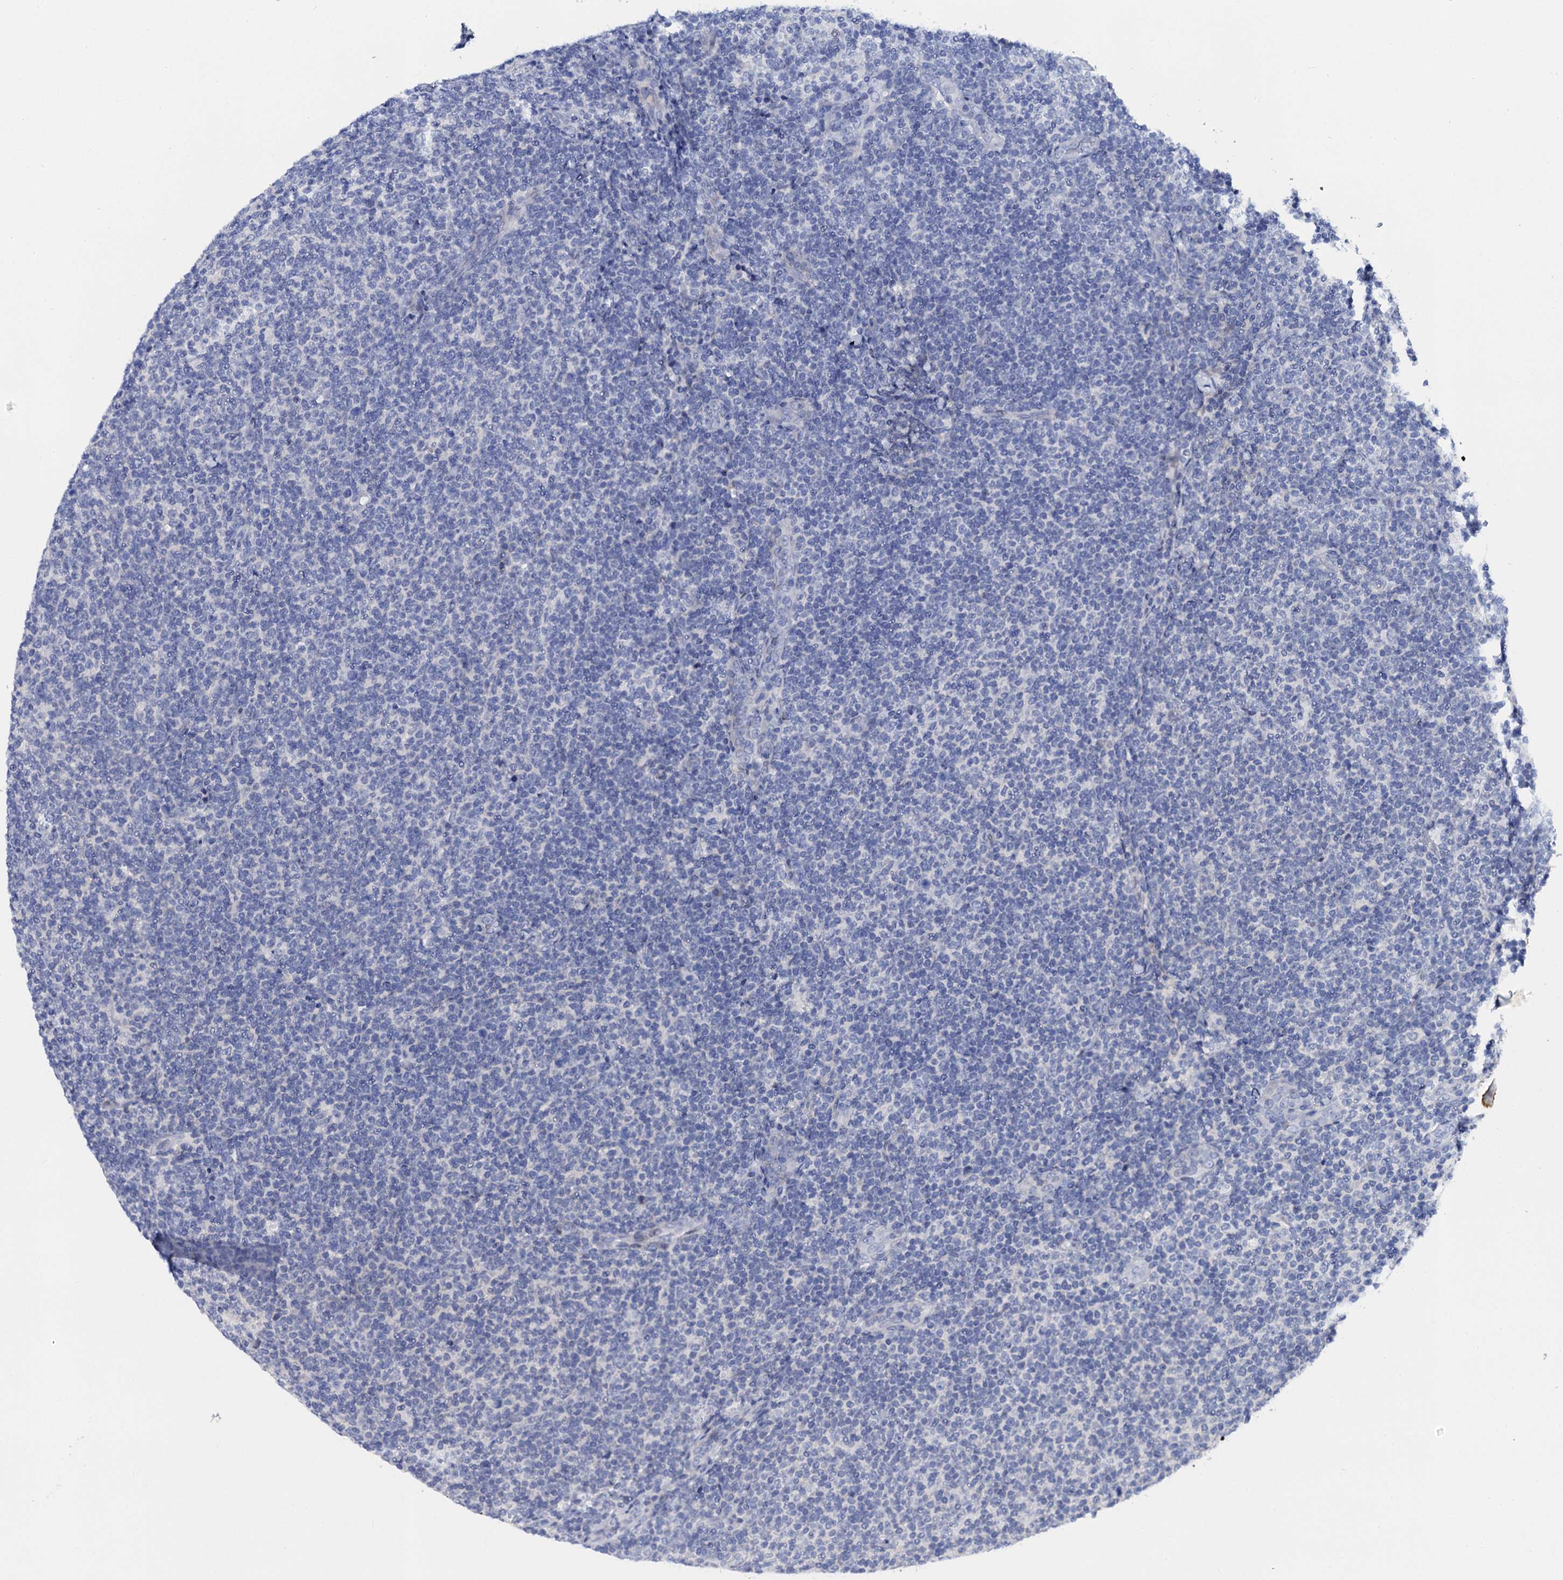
{"staining": {"intensity": "negative", "quantity": "none", "location": "none"}, "tissue": "lymphoma", "cell_type": "Tumor cells", "image_type": "cancer", "snomed": [{"axis": "morphology", "description": "Malignant lymphoma, non-Hodgkin's type, Low grade"}, {"axis": "topography", "description": "Lymph node"}], "caption": "An immunohistochemistry micrograph of lymphoma is shown. There is no staining in tumor cells of lymphoma. Nuclei are stained in blue.", "gene": "LYPD3", "patient": {"sex": "male", "age": 66}}